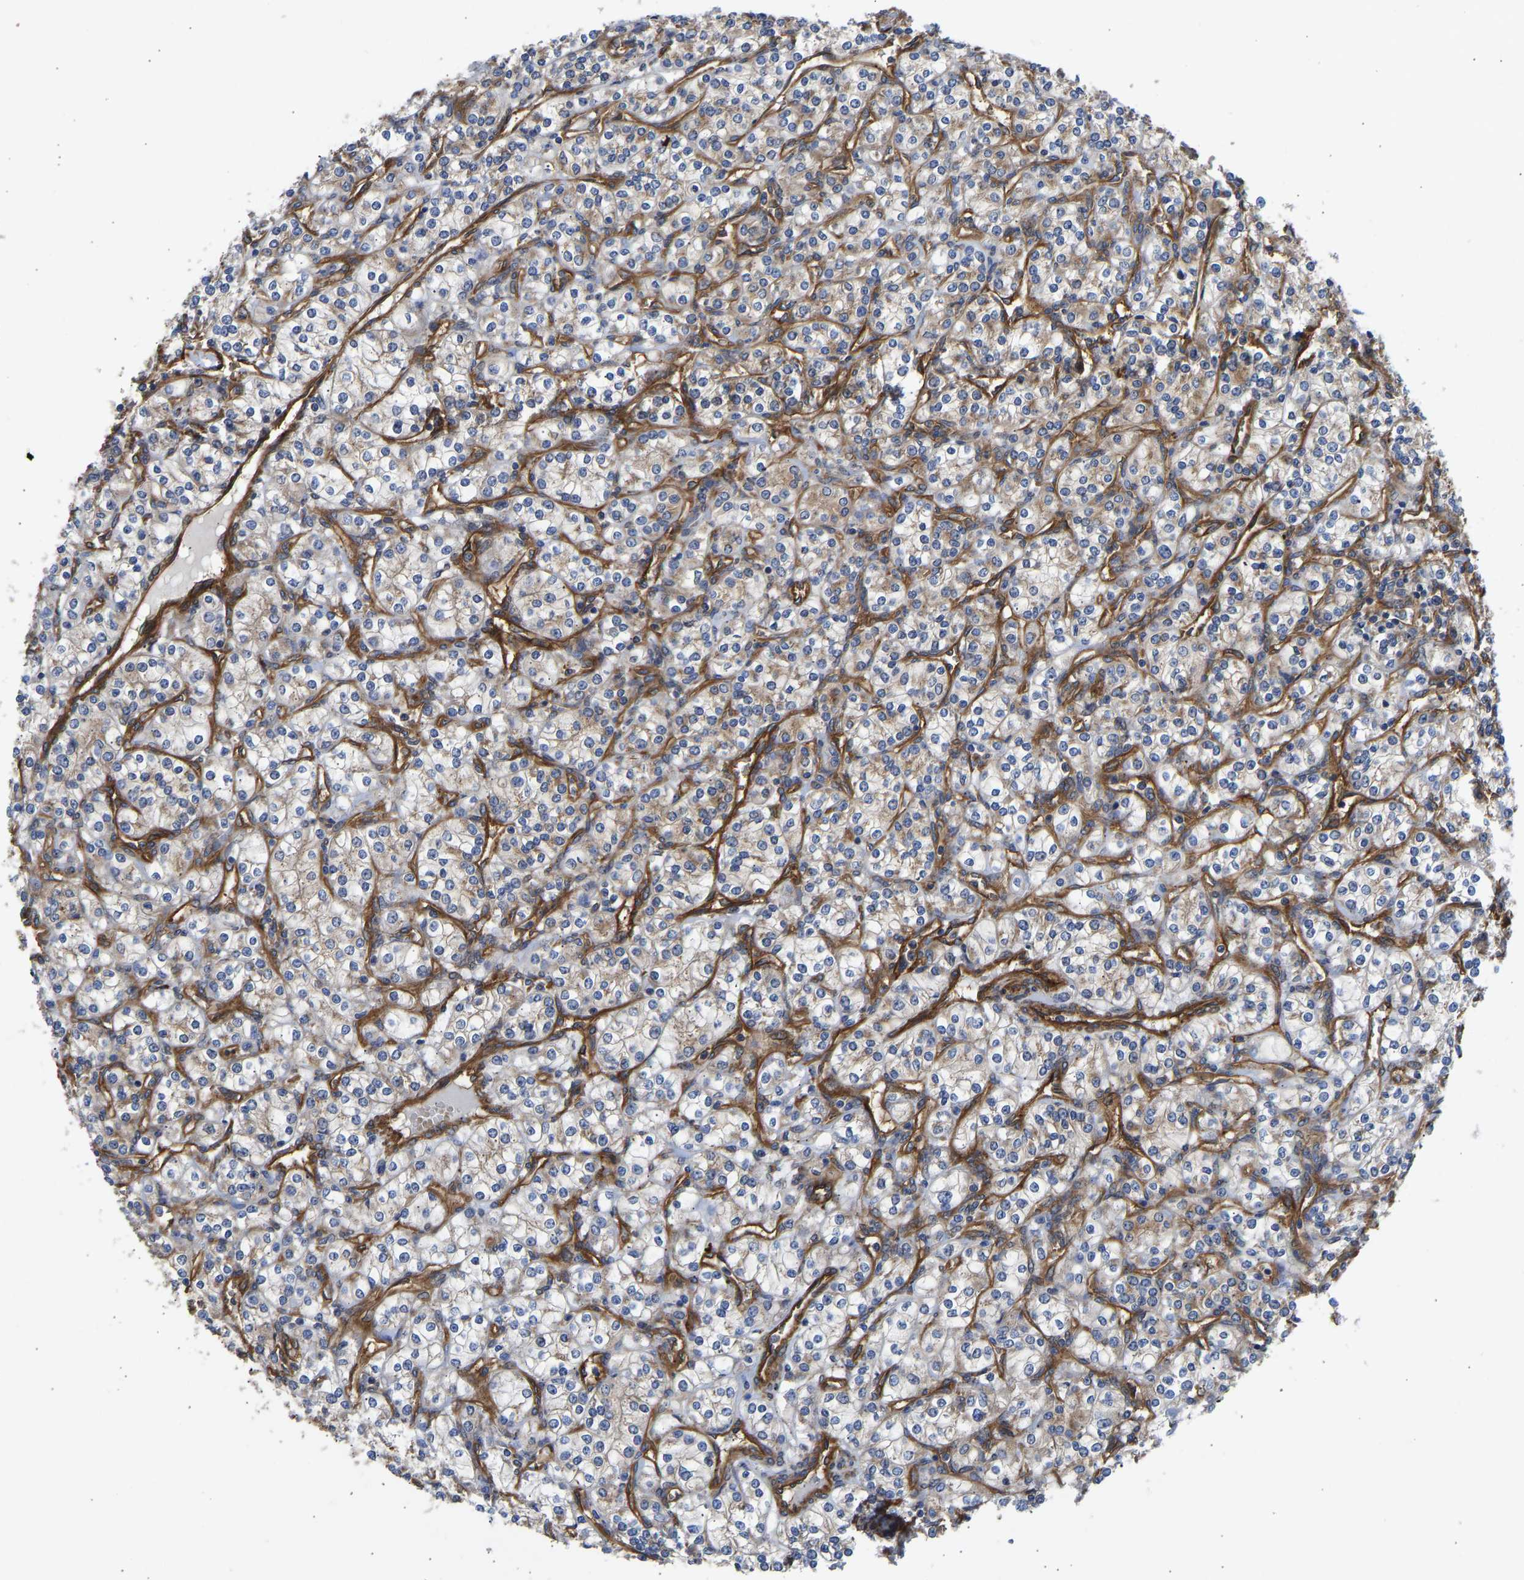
{"staining": {"intensity": "weak", "quantity": "25%-75%", "location": "cytoplasmic/membranous"}, "tissue": "renal cancer", "cell_type": "Tumor cells", "image_type": "cancer", "snomed": [{"axis": "morphology", "description": "Adenocarcinoma, NOS"}, {"axis": "topography", "description": "Kidney"}], "caption": "Immunohistochemistry (IHC) staining of renal adenocarcinoma, which shows low levels of weak cytoplasmic/membranous expression in approximately 25%-75% of tumor cells indicating weak cytoplasmic/membranous protein expression. The staining was performed using DAB (brown) for protein detection and nuclei were counterstained in hematoxylin (blue).", "gene": "MYO1C", "patient": {"sex": "male", "age": 77}}